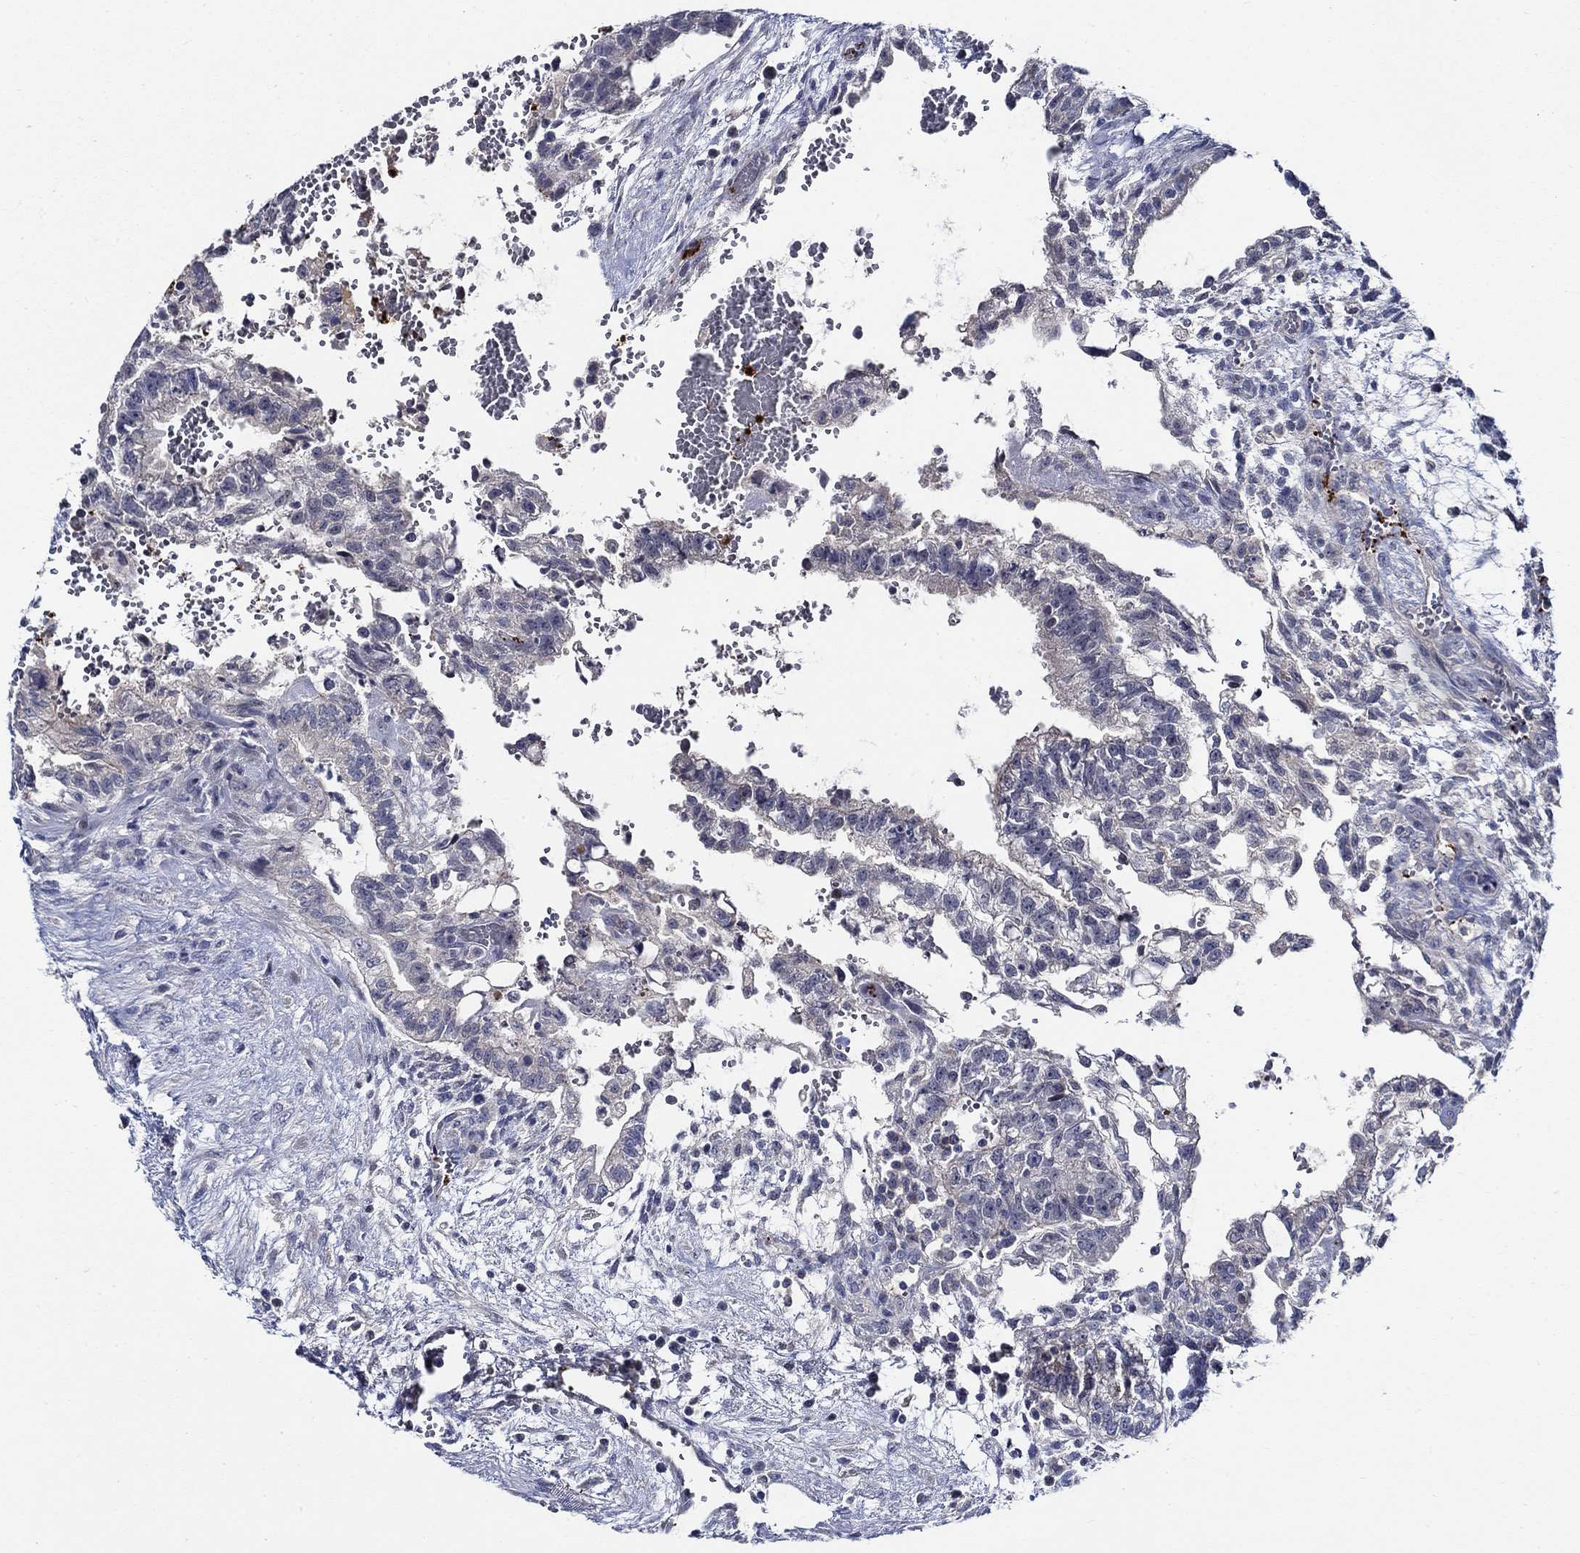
{"staining": {"intensity": "negative", "quantity": "none", "location": "none"}, "tissue": "testis cancer", "cell_type": "Tumor cells", "image_type": "cancer", "snomed": [{"axis": "morphology", "description": "Carcinoma, Embryonal, NOS"}, {"axis": "topography", "description": "Testis"}], "caption": "The immunohistochemistry (IHC) photomicrograph has no significant expression in tumor cells of testis embryonal carcinoma tissue.", "gene": "ALOX12", "patient": {"sex": "male", "age": 32}}